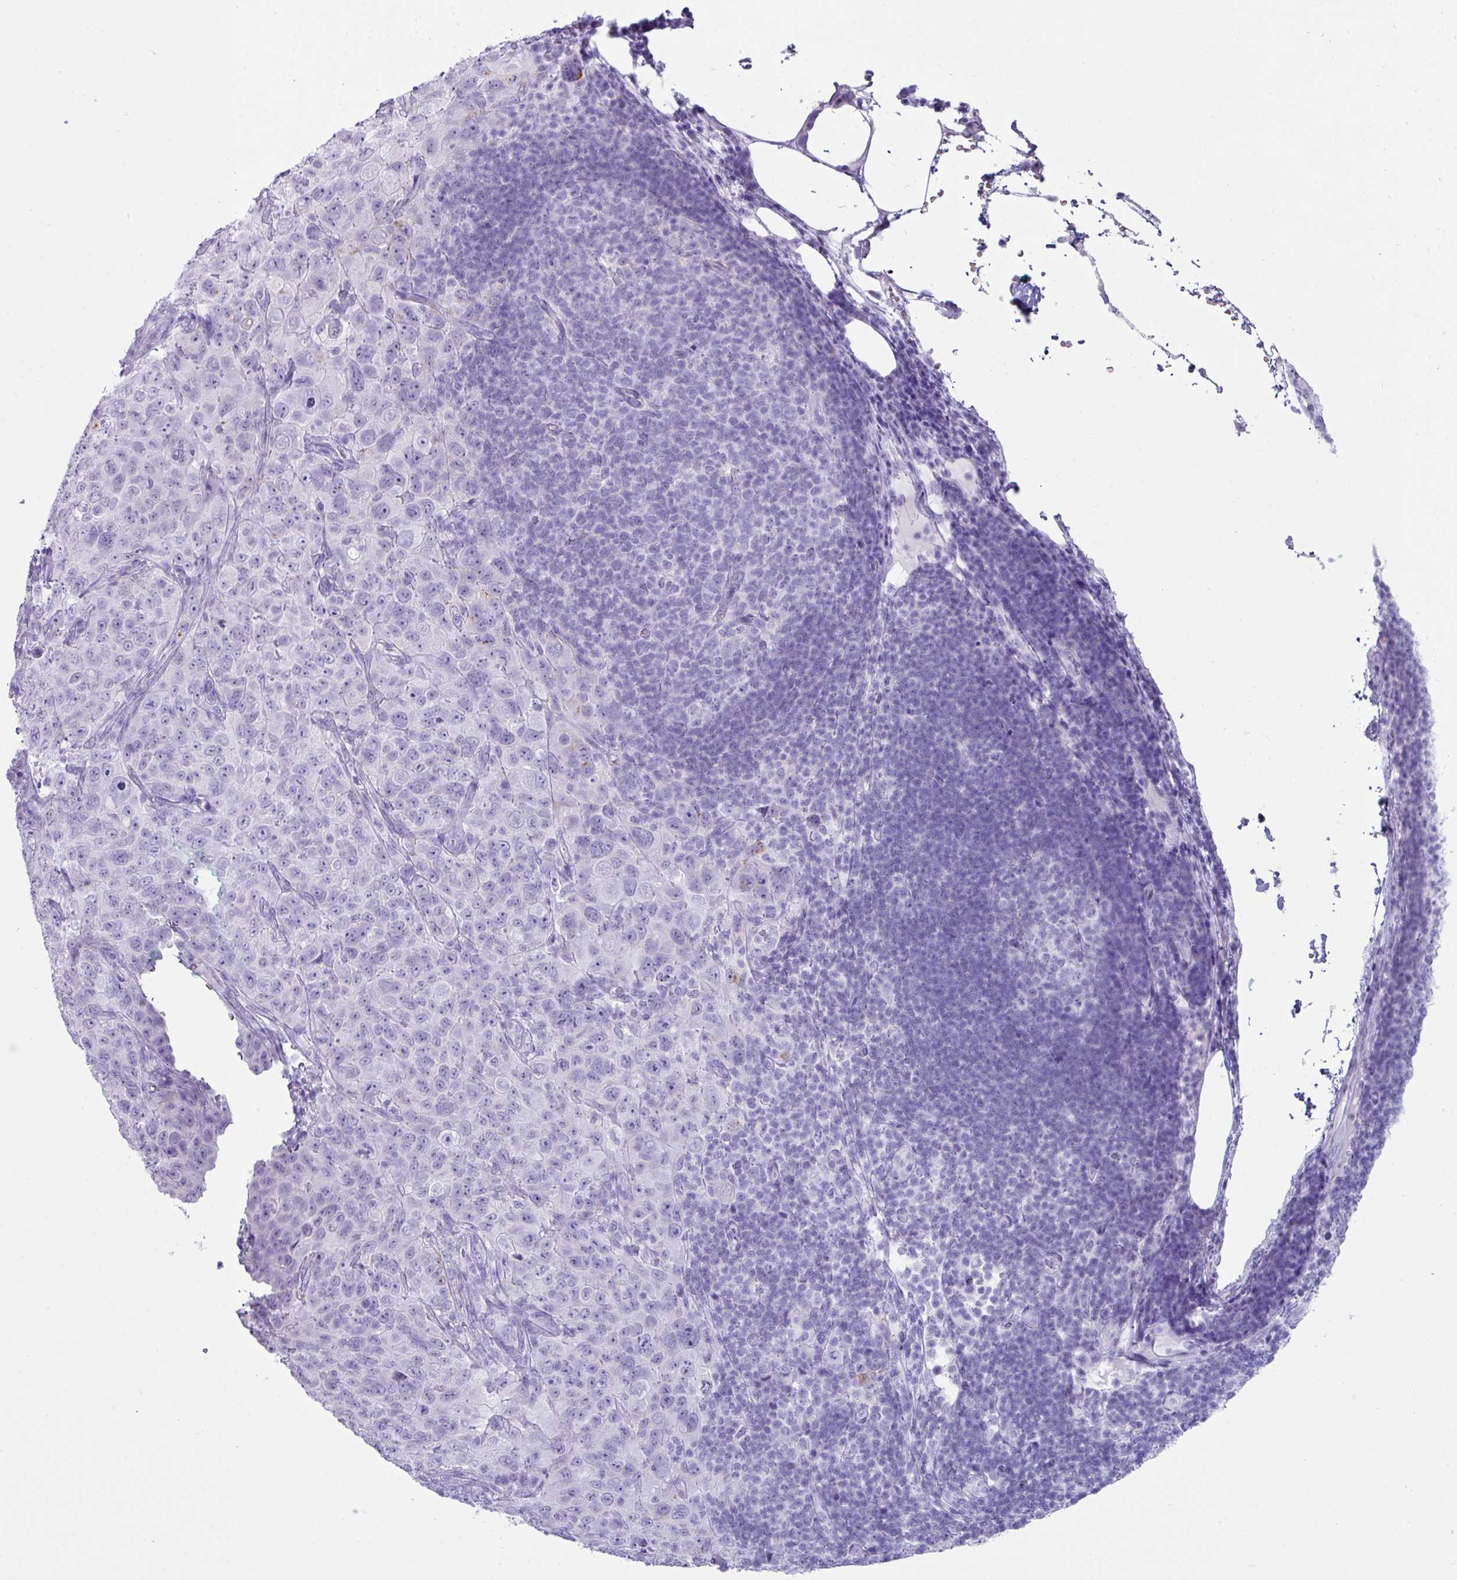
{"staining": {"intensity": "negative", "quantity": "none", "location": "none"}, "tissue": "pancreatic cancer", "cell_type": "Tumor cells", "image_type": "cancer", "snomed": [{"axis": "morphology", "description": "Adenocarcinoma, NOS"}, {"axis": "topography", "description": "Pancreas"}], "caption": "A micrograph of human pancreatic adenocarcinoma is negative for staining in tumor cells. Brightfield microscopy of immunohistochemistry (IHC) stained with DAB (brown) and hematoxylin (blue), captured at high magnification.", "gene": "NCCRP1", "patient": {"sex": "male", "age": 68}}